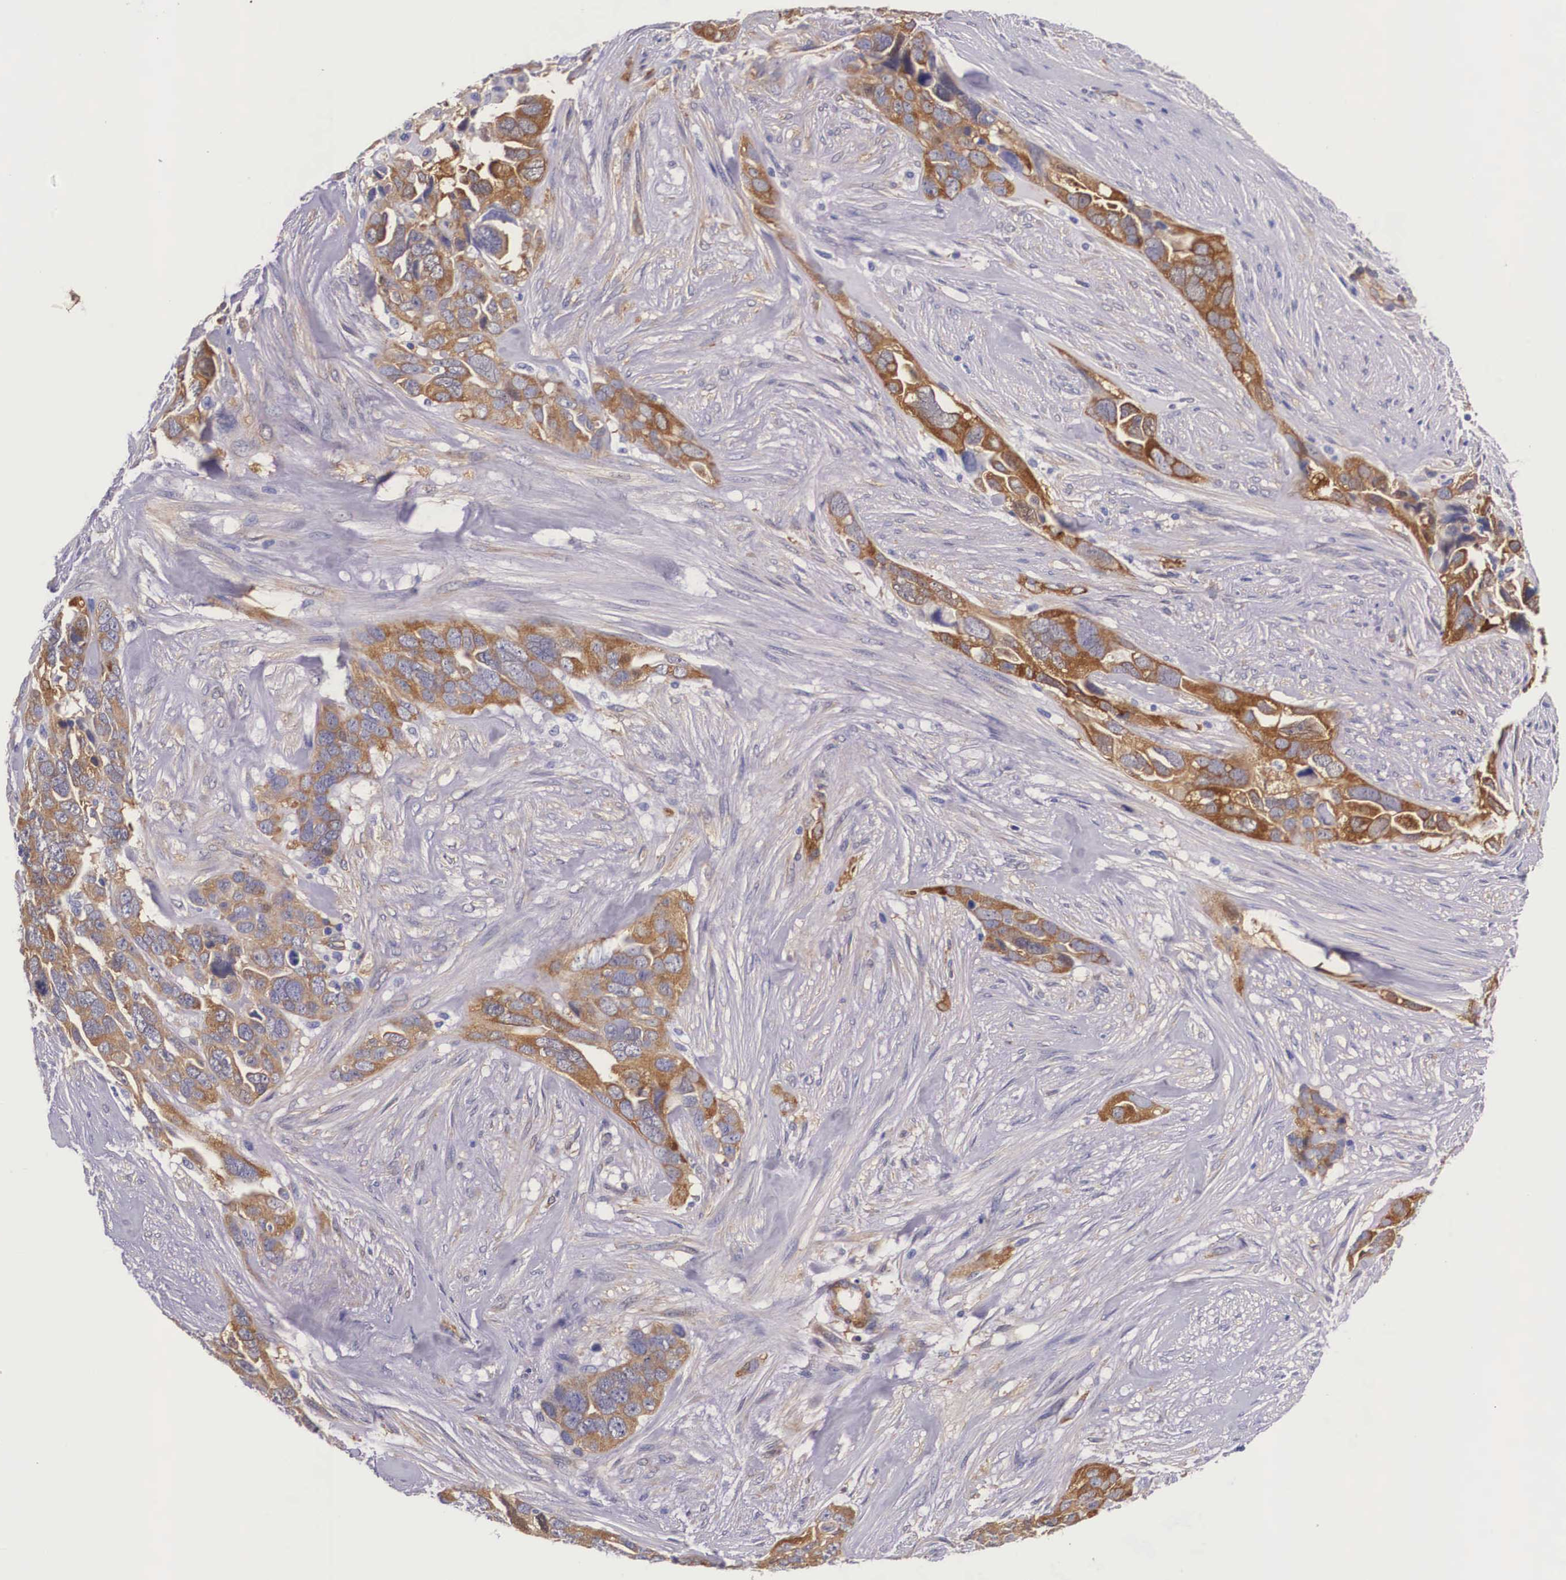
{"staining": {"intensity": "moderate", "quantity": ">75%", "location": "cytoplasmic/membranous"}, "tissue": "ovarian cancer", "cell_type": "Tumor cells", "image_type": "cancer", "snomed": [{"axis": "morphology", "description": "Cystadenocarcinoma, serous, NOS"}, {"axis": "topography", "description": "Ovary"}], "caption": "The immunohistochemical stain labels moderate cytoplasmic/membranous staining in tumor cells of ovarian serous cystadenocarcinoma tissue.", "gene": "BCAR1", "patient": {"sex": "female", "age": 63}}